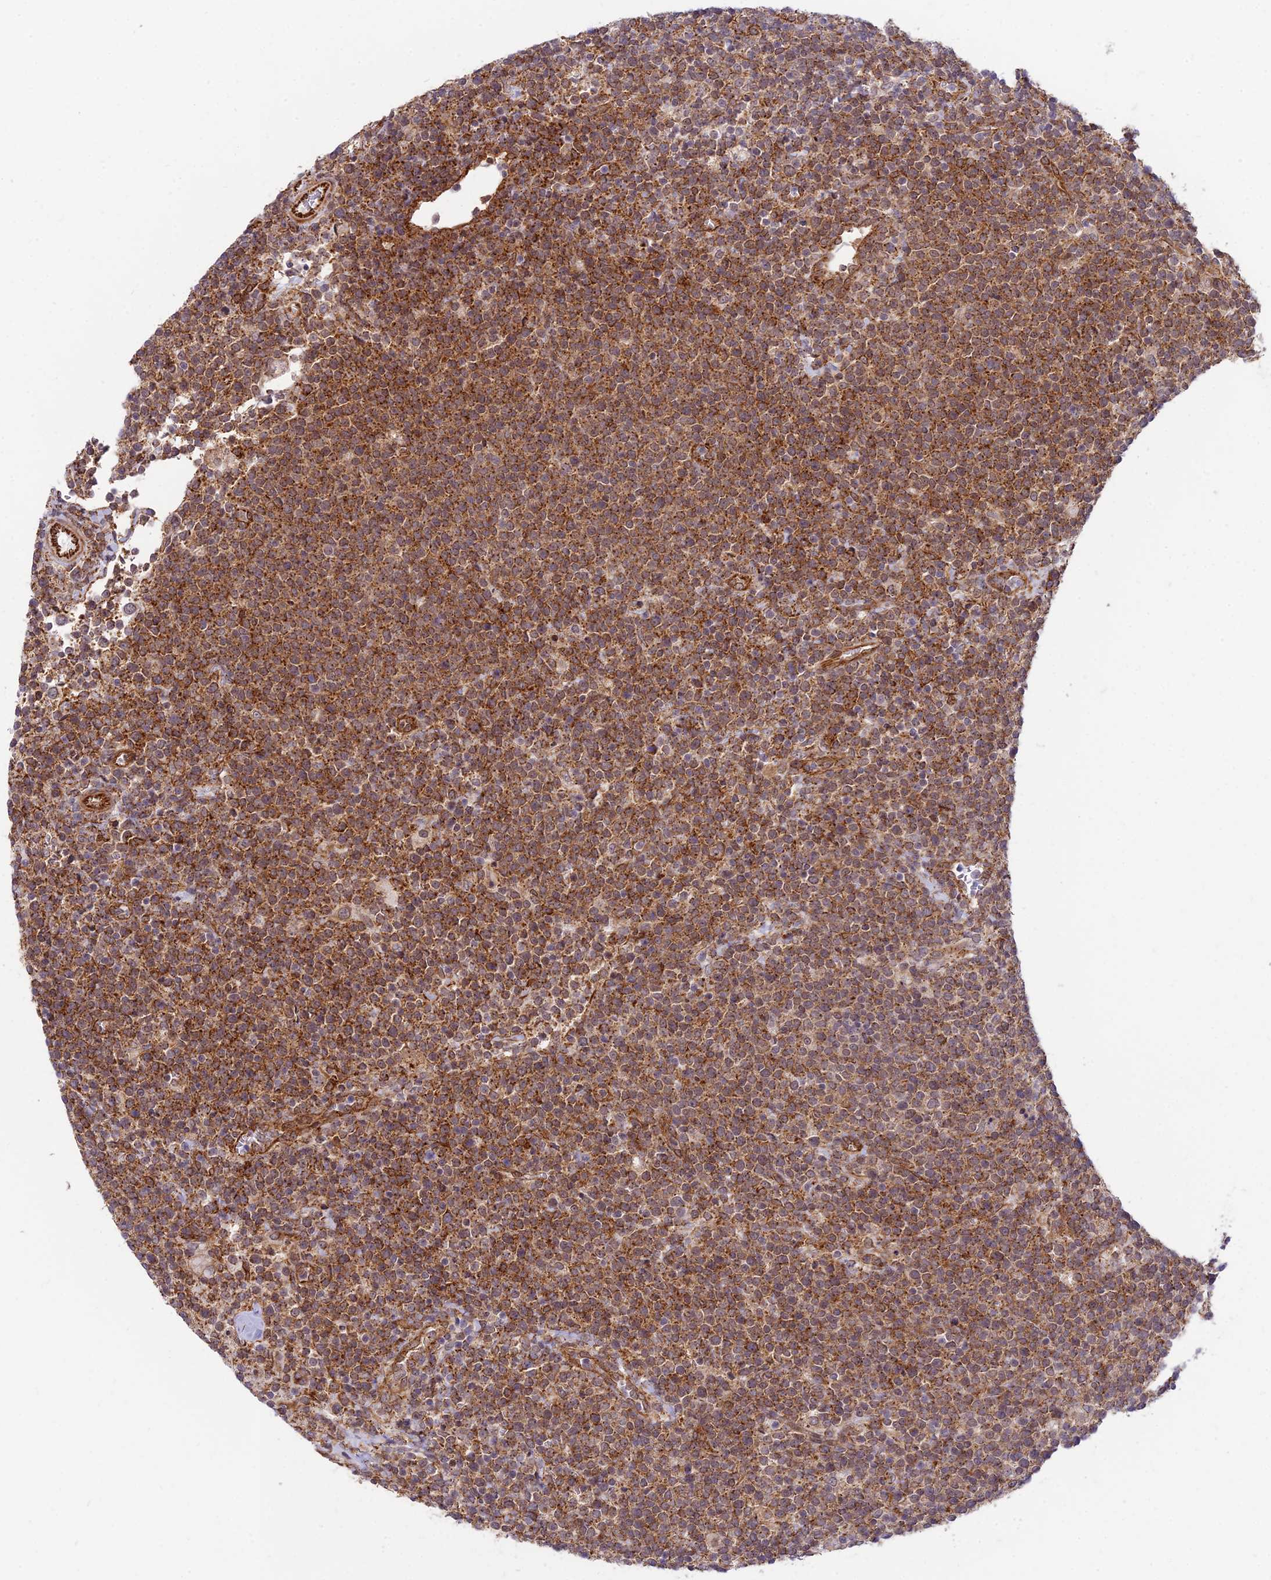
{"staining": {"intensity": "moderate", "quantity": ">75%", "location": "cytoplasmic/membranous"}, "tissue": "lymphoma", "cell_type": "Tumor cells", "image_type": "cancer", "snomed": [{"axis": "morphology", "description": "Malignant lymphoma, non-Hodgkin's type, High grade"}, {"axis": "topography", "description": "Lymph node"}], "caption": "The photomicrograph displays a brown stain indicating the presence of a protein in the cytoplasmic/membranous of tumor cells in high-grade malignant lymphoma, non-Hodgkin's type.", "gene": "SAPCD2", "patient": {"sex": "male", "age": 61}}